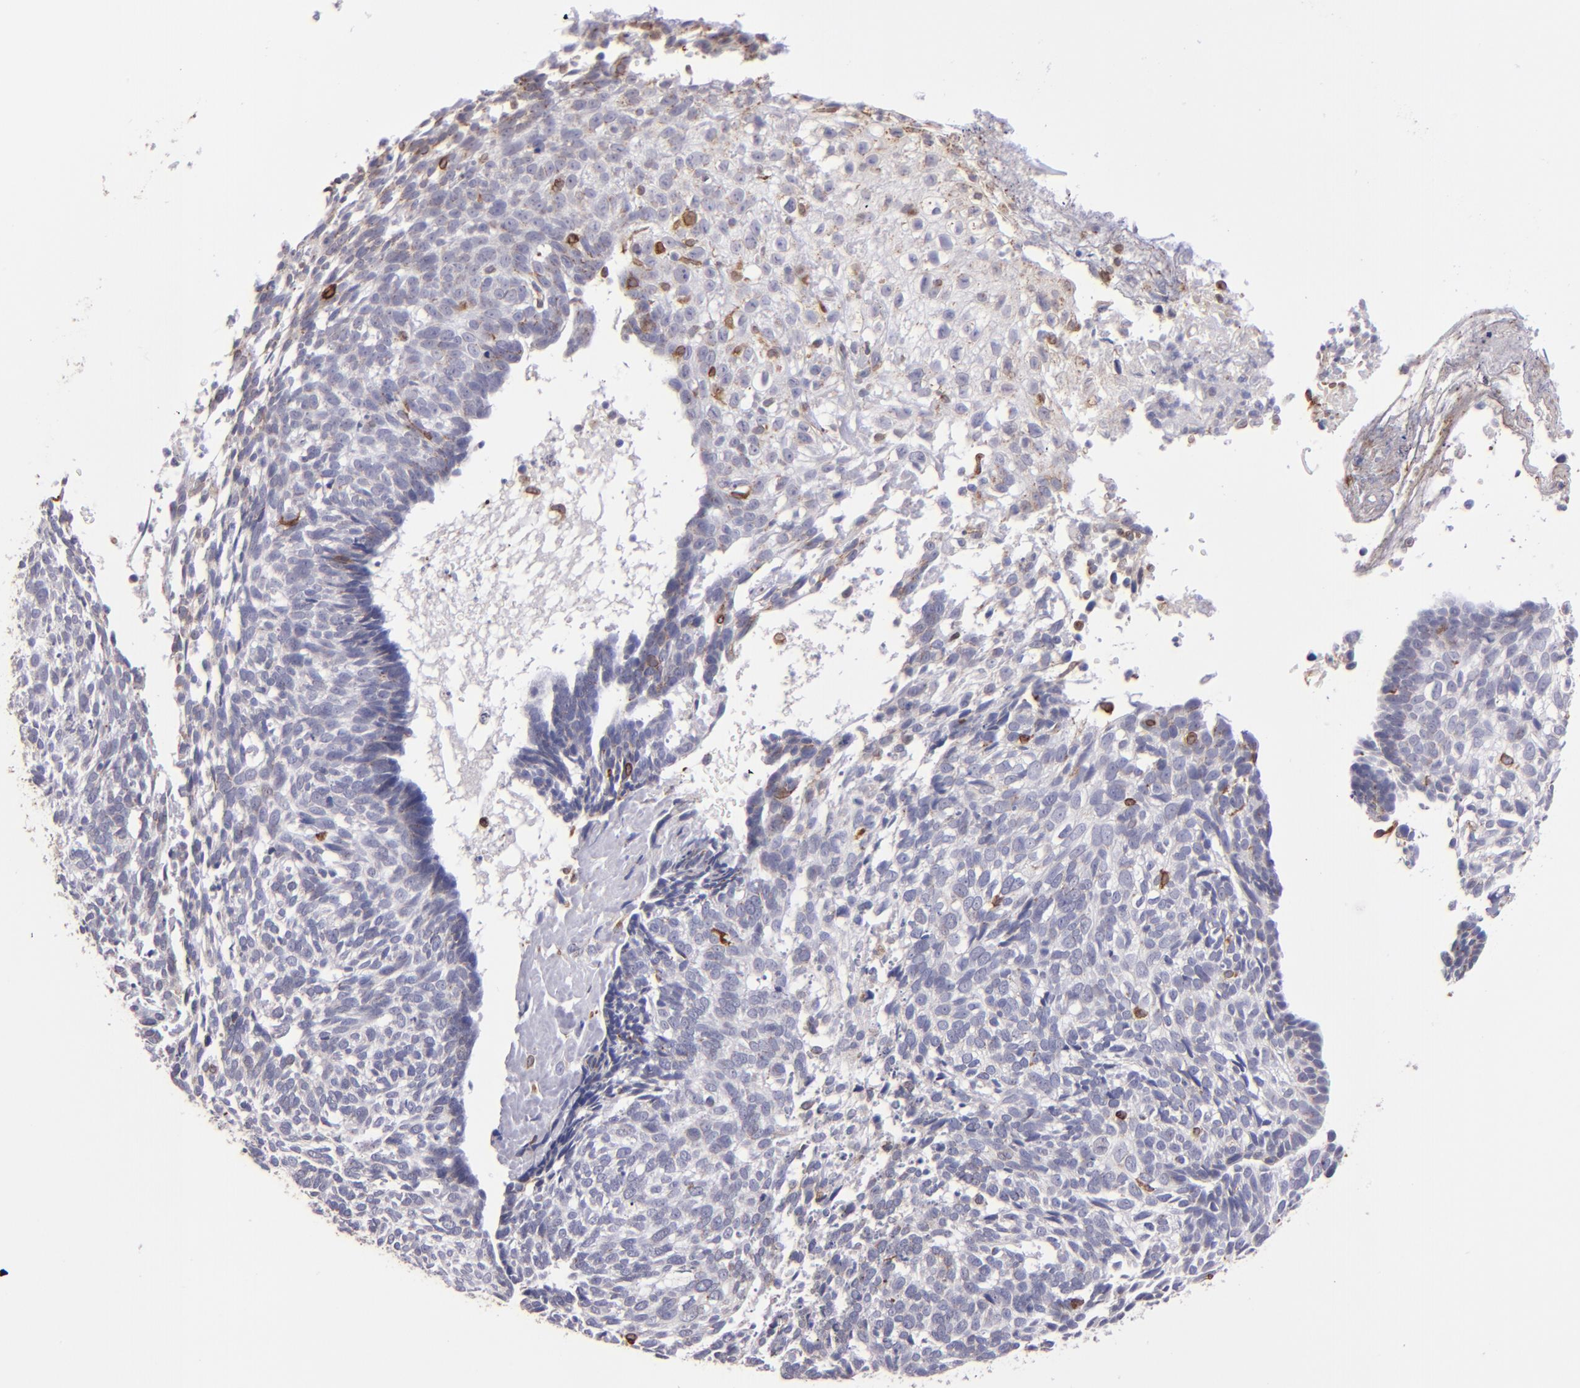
{"staining": {"intensity": "negative", "quantity": "none", "location": "none"}, "tissue": "skin cancer", "cell_type": "Tumor cells", "image_type": "cancer", "snomed": [{"axis": "morphology", "description": "Basal cell carcinoma"}, {"axis": "topography", "description": "Skin"}], "caption": "Tumor cells show no significant protein staining in skin cancer.", "gene": "PTGS1", "patient": {"sex": "male", "age": 72}}